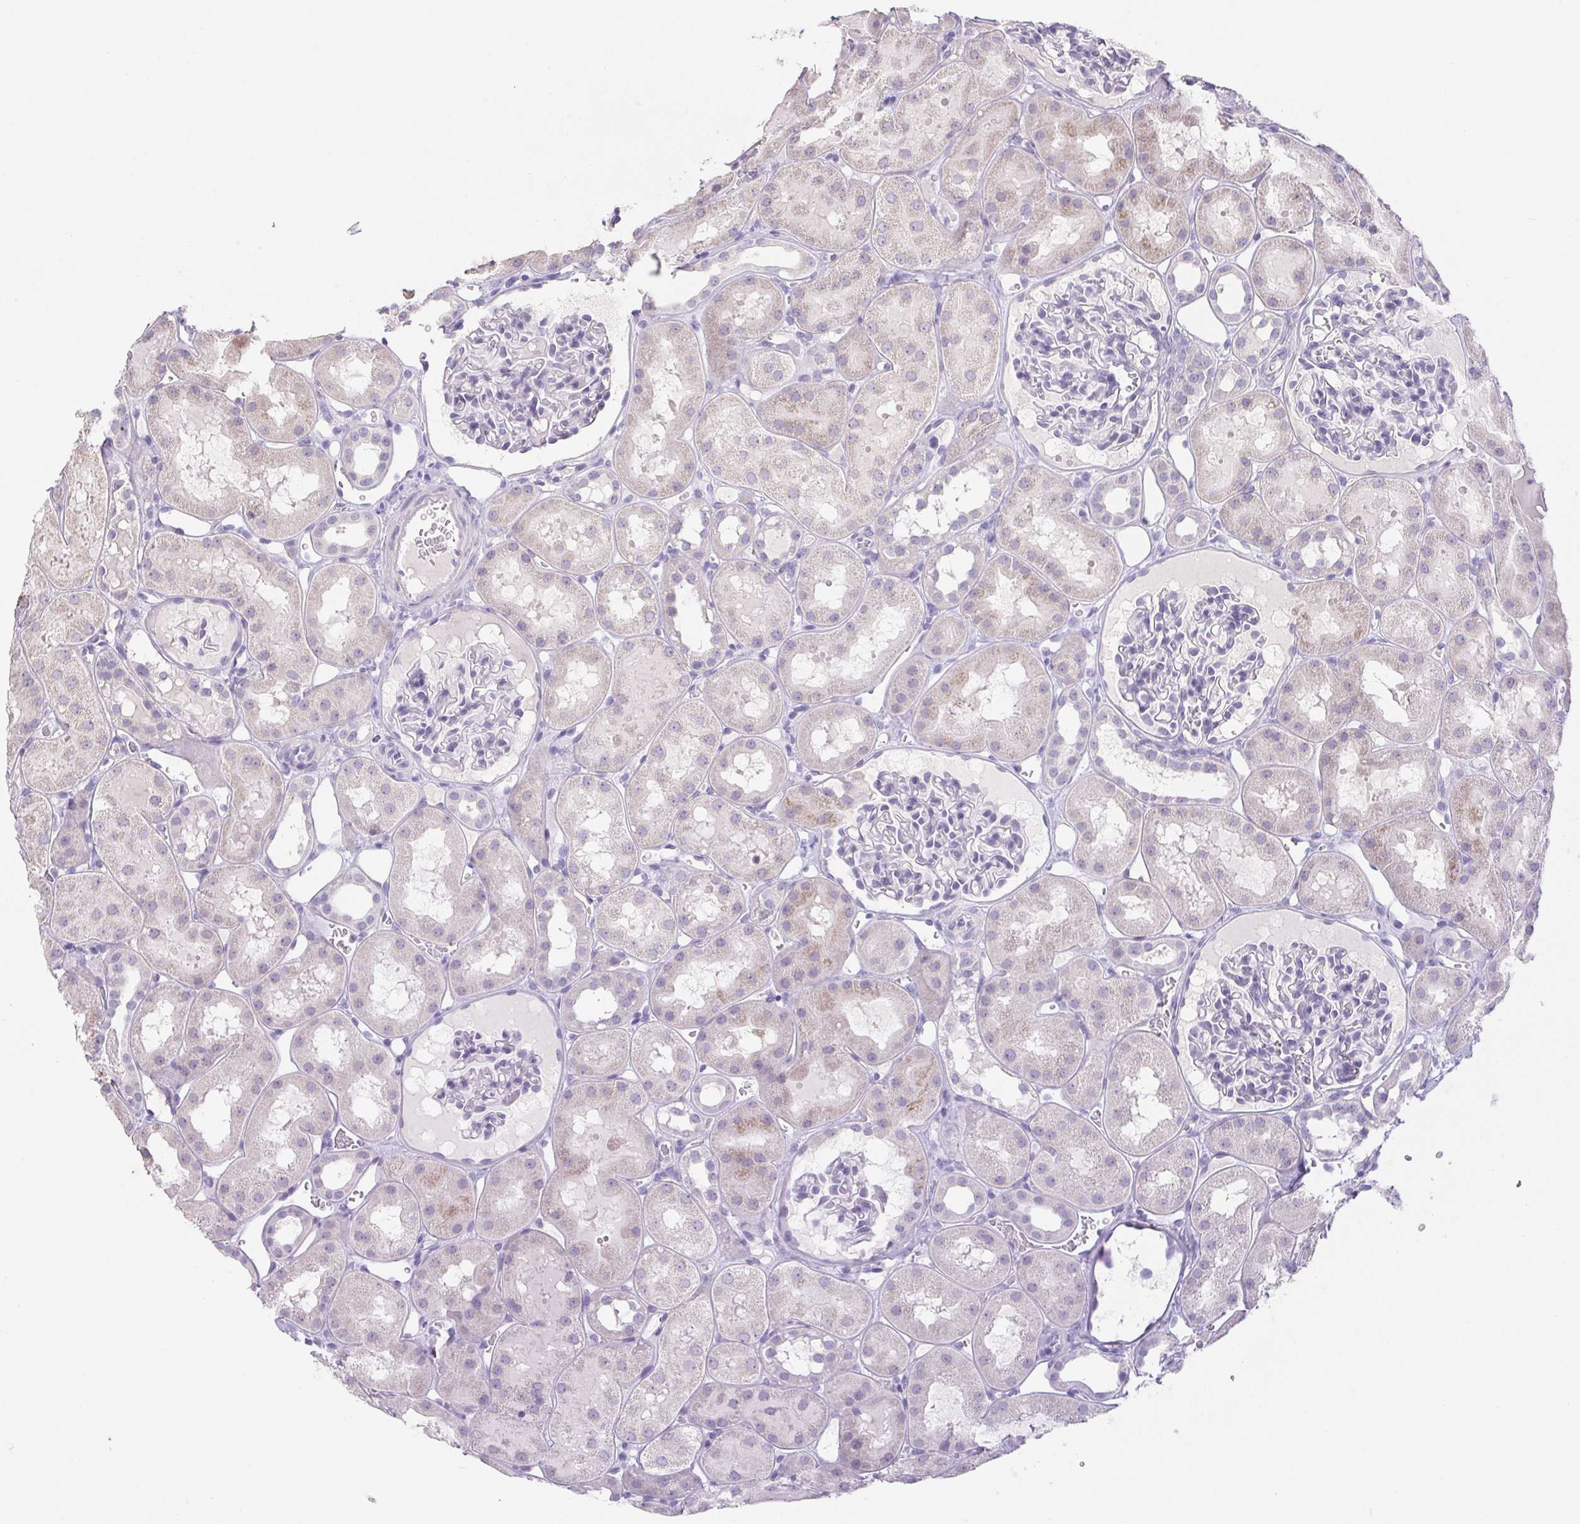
{"staining": {"intensity": "negative", "quantity": "none", "location": "none"}, "tissue": "kidney", "cell_type": "Cells in glomeruli", "image_type": "normal", "snomed": [{"axis": "morphology", "description": "Normal tissue, NOS"}, {"axis": "topography", "description": "Kidney"}, {"axis": "topography", "description": "Urinary bladder"}], "caption": "Immunohistochemistry (IHC) of unremarkable human kidney exhibits no staining in cells in glomeruli. (DAB immunohistochemistry, high magnification).", "gene": "PI3", "patient": {"sex": "male", "age": 16}}